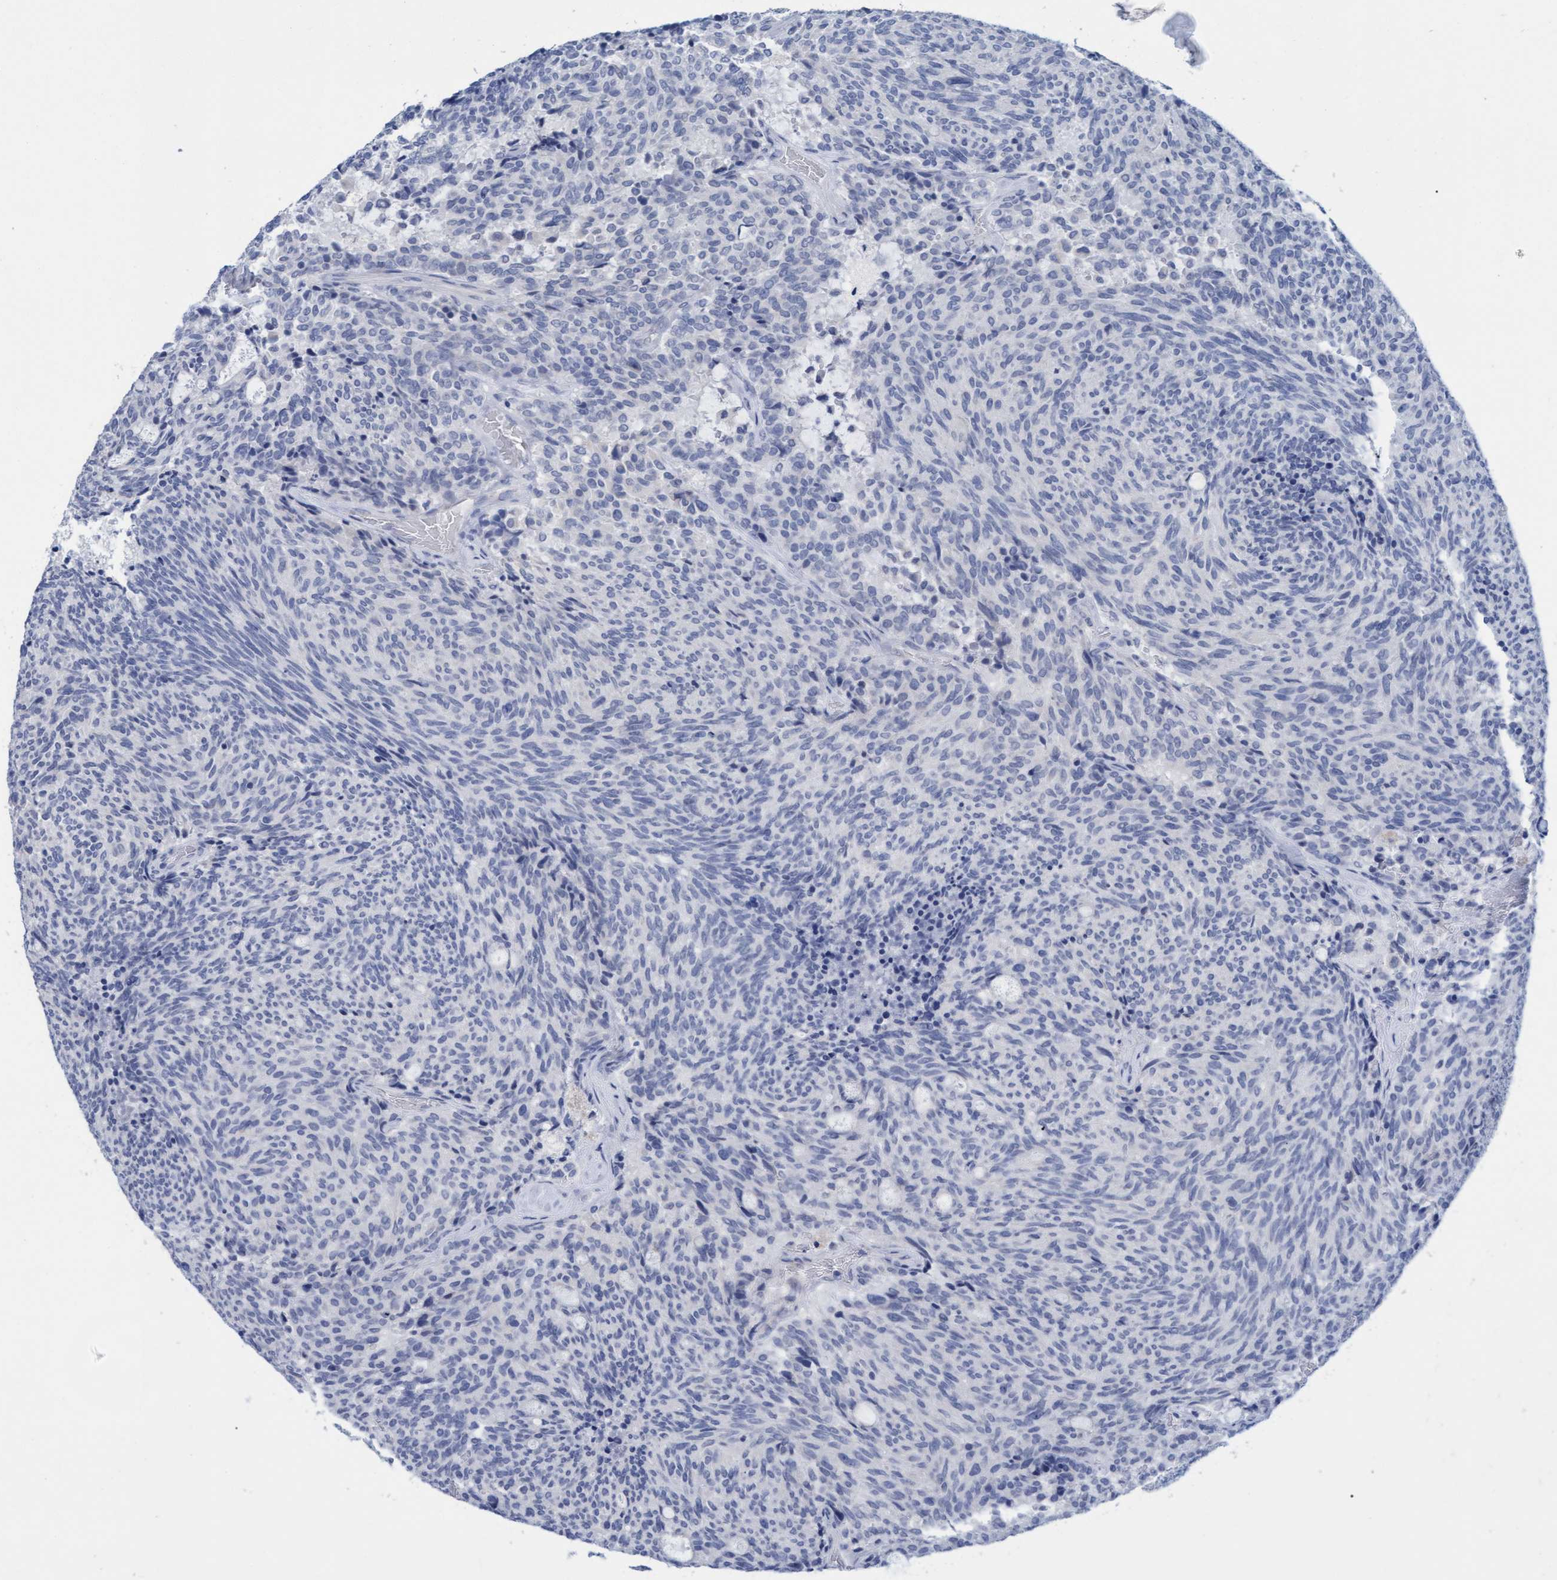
{"staining": {"intensity": "negative", "quantity": "none", "location": "none"}, "tissue": "carcinoid", "cell_type": "Tumor cells", "image_type": "cancer", "snomed": [{"axis": "morphology", "description": "Carcinoid, malignant, NOS"}, {"axis": "topography", "description": "Pancreas"}], "caption": "Human carcinoid stained for a protein using immunohistochemistry shows no positivity in tumor cells.", "gene": "SSTR3", "patient": {"sex": "female", "age": 54}}